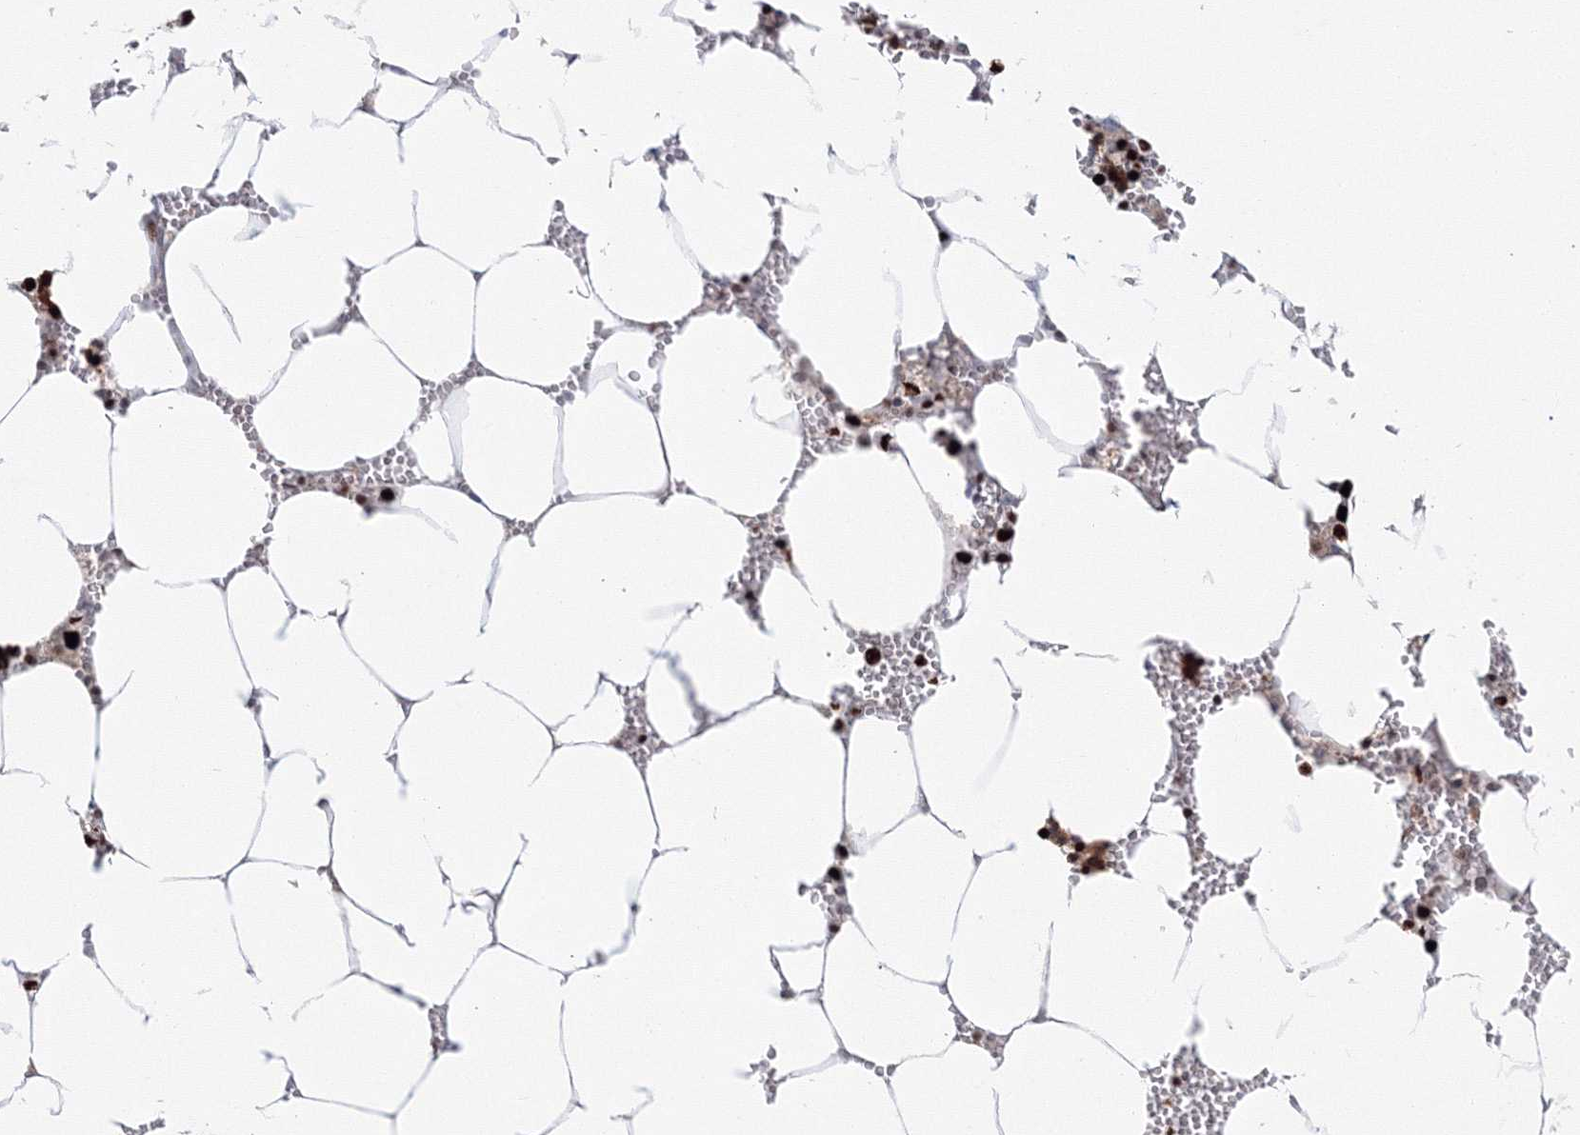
{"staining": {"intensity": "strong", "quantity": ">75%", "location": "nuclear"}, "tissue": "bone marrow", "cell_type": "Hematopoietic cells", "image_type": "normal", "snomed": [{"axis": "morphology", "description": "Normal tissue, NOS"}, {"axis": "topography", "description": "Bone marrow"}], "caption": "Protein positivity by IHC shows strong nuclear staining in about >75% of hematopoietic cells in unremarkable bone marrow.", "gene": "LIG1", "patient": {"sex": "male", "age": 70}}